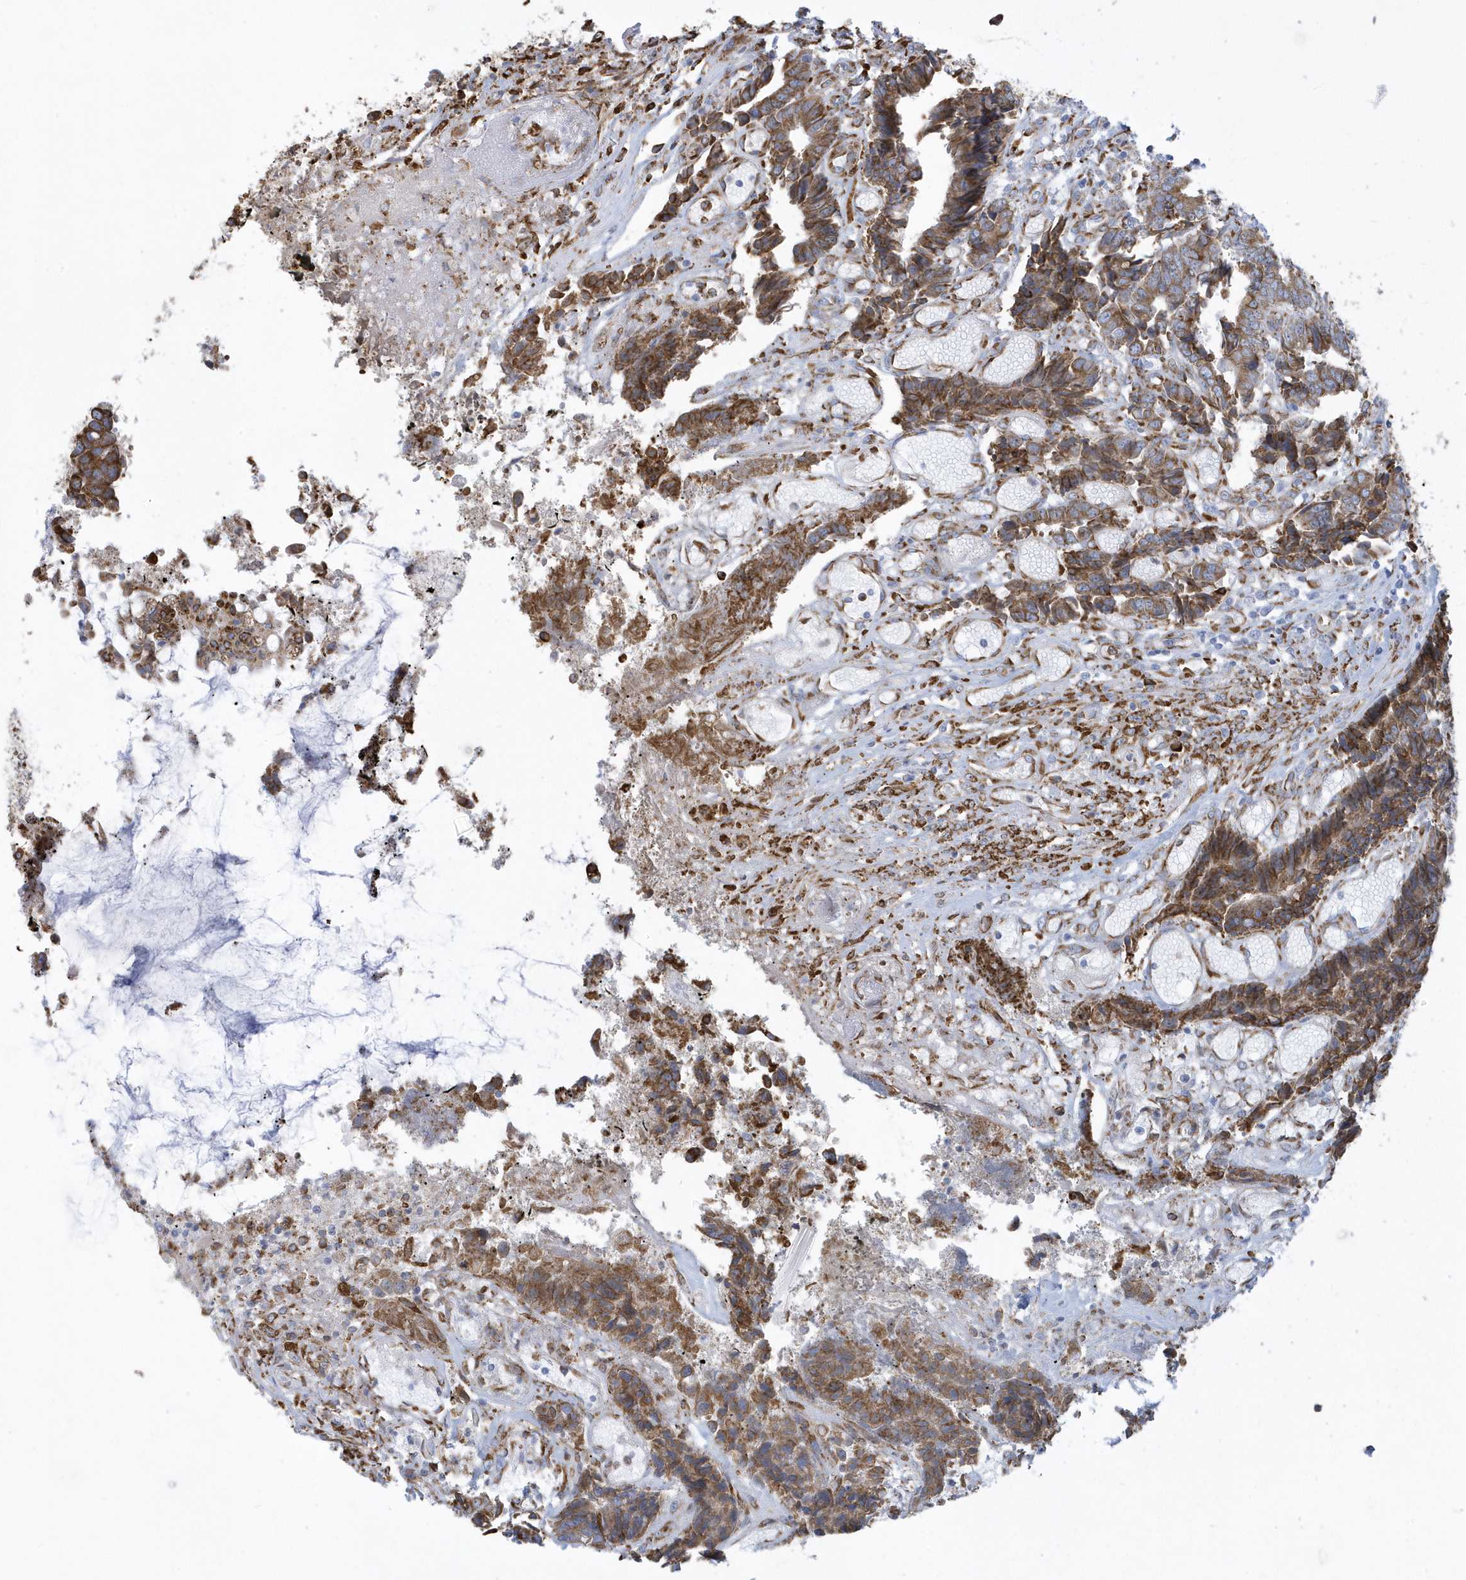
{"staining": {"intensity": "moderate", "quantity": ">75%", "location": "cytoplasmic/membranous"}, "tissue": "colorectal cancer", "cell_type": "Tumor cells", "image_type": "cancer", "snomed": [{"axis": "morphology", "description": "Adenocarcinoma, NOS"}, {"axis": "topography", "description": "Rectum"}], "caption": "Tumor cells display medium levels of moderate cytoplasmic/membranous positivity in about >75% of cells in human colorectal adenocarcinoma. (IHC, brightfield microscopy, high magnification).", "gene": "DCAF1", "patient": {"sex": "male", "age": 84}}